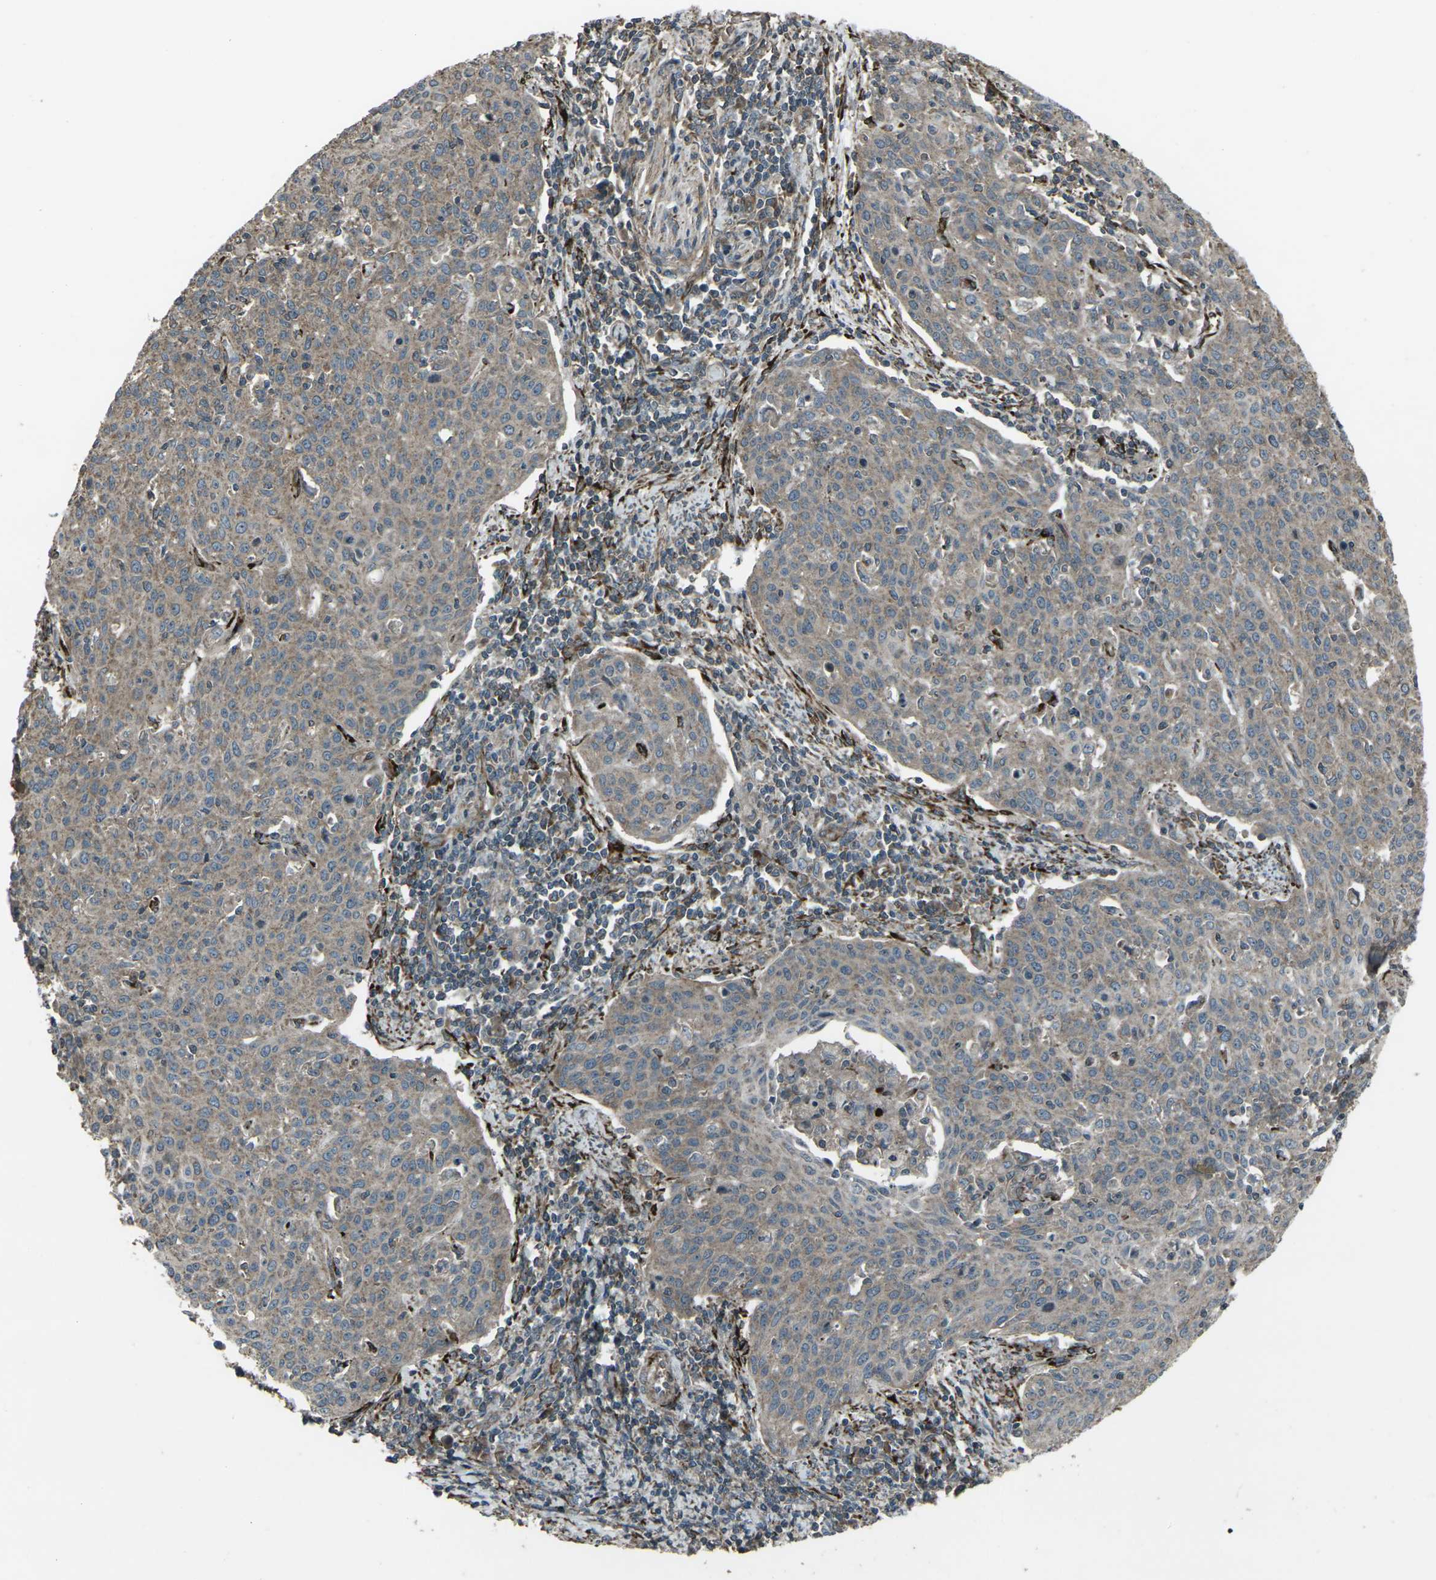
{"staining": {"intensity": "weak", "quantity": ">75%", "location": "cytoplasmic/membranous"}, "tissue": "cervical cancer", "cell_type": "Tumor cells", "image_type": "cancer", "snomed": [{"axis": "morphology", "description": "Squamous cell carcinoma, NOS"}, {"axis": "topography", "description": "Cervix"}], "caption": "About >75% of tumor cells in human cervical cancer display weak cytoplasmic/membranous protein staining as visualized by brown immunohistochemical staining.", "gene": "LSMEM1", "patient": {"sex": "female", "age": 38}}